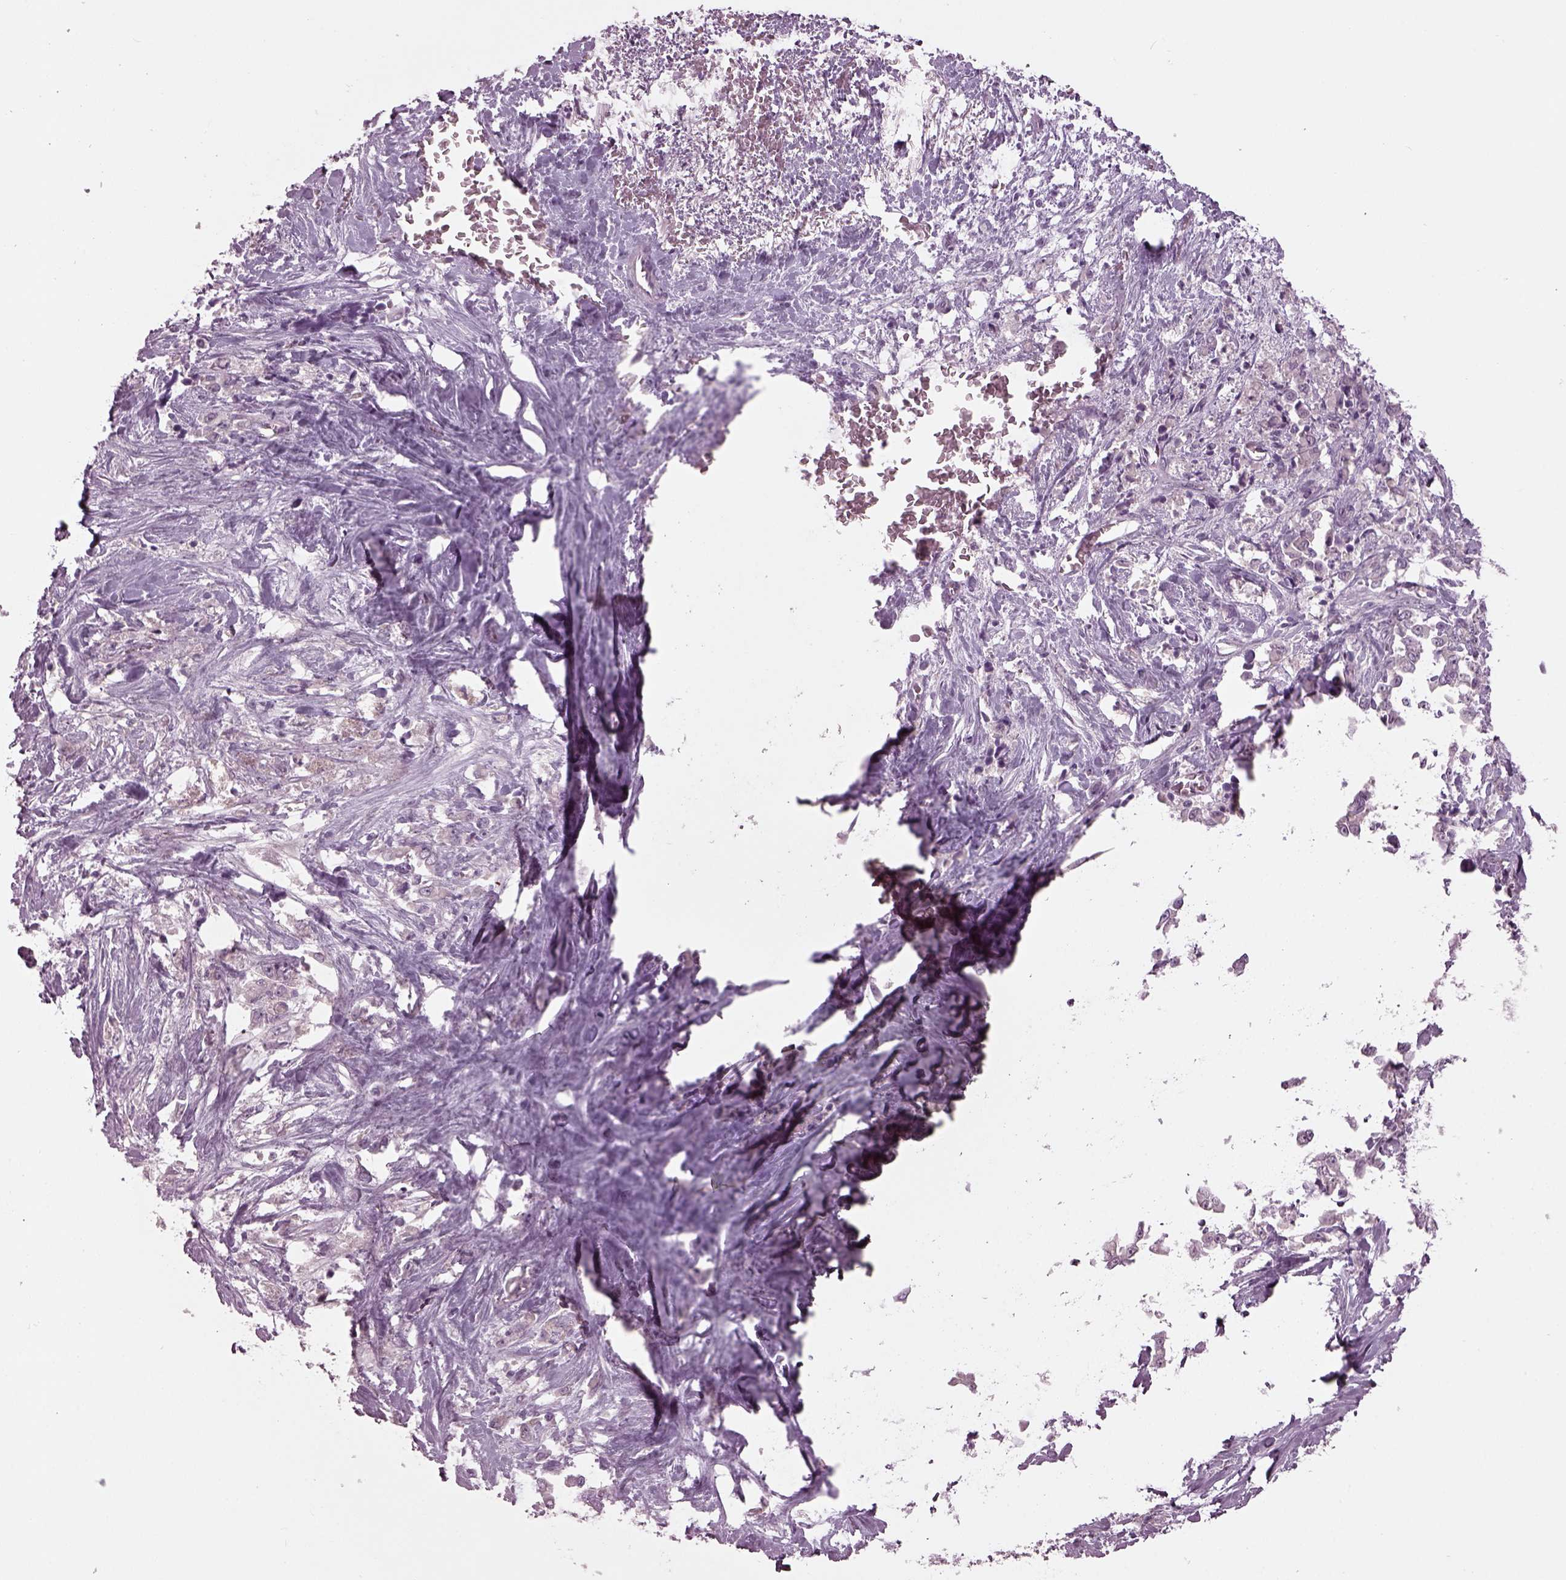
{"staining": {"intensity": "negative", "quantity": "none", "location": "none"}, "tissue": "stomach cancer", "cell_type": "Tumor cells", "image_type": "cancer", "snomed": [{"axis": "morphology", "description": "Adenocarcinoma, NOS"}, {"axis": "topography", "description": "Stomach"}], "caption": "Stomach cancer (adenocarcinoma) stained for a protein using IHC exhibits no expression tumor cells.", "gene": "CLCN4", "patient": {"sex": "female", "age": 76}}